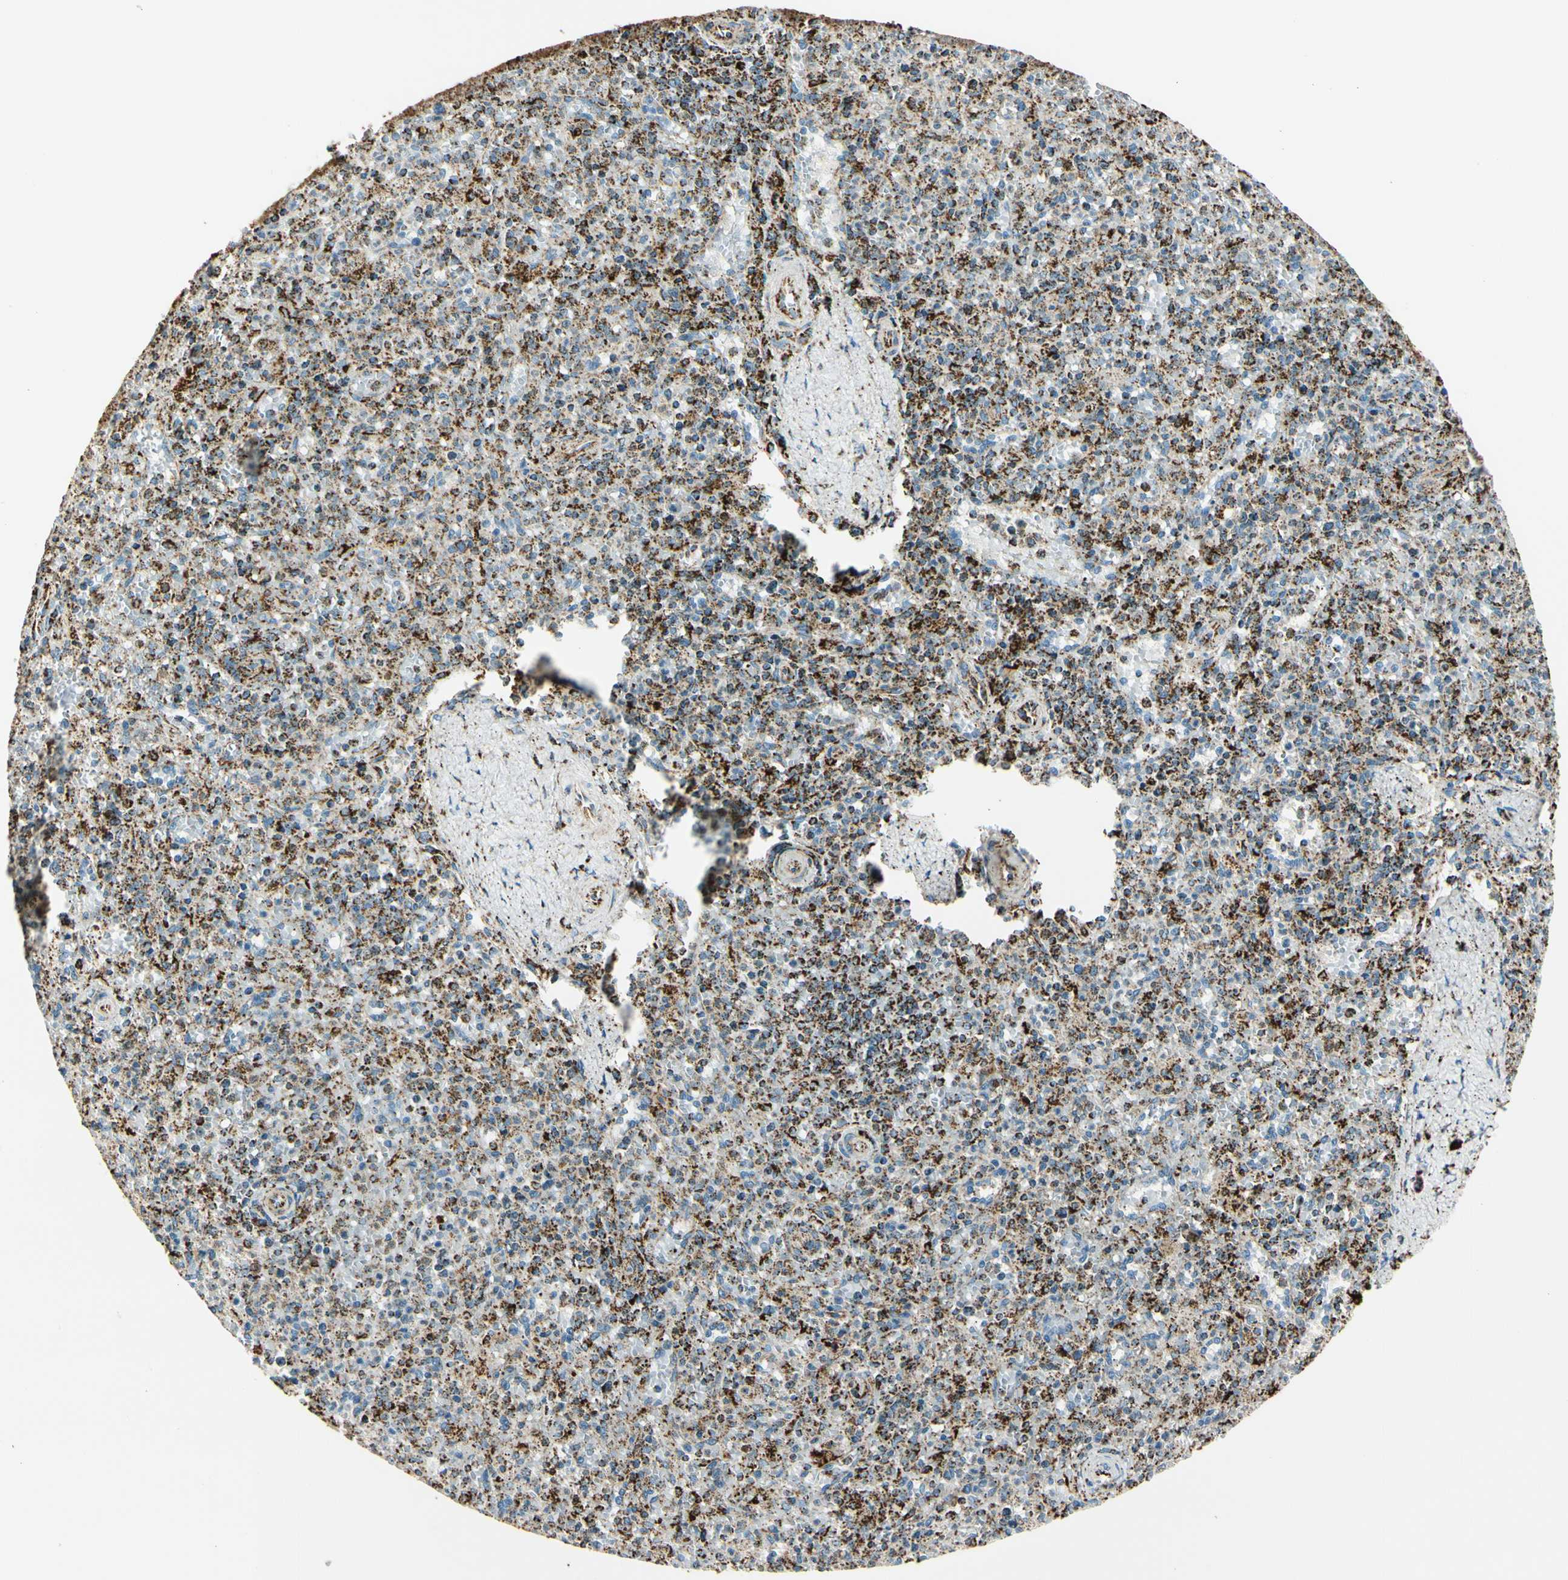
{"staining": {"intensity": "moderate", "quantity": "25%-75%", "location": "cytoplasmic/membranous"}, "tissue": "spleen", "cell_type": "Cells in red pulp", "image_type": "normal", "snomed": [{"axis": "morphology", "description": "Normal tissue, NOS"}, {"axis": "topography", "description": "Spleen"}], "caption": "Spleen stained for a protein (brown) displays moderate cytoplasmic/membranous positive staining in approximately 25%-75% of cells in red pulp.", "gene": "ME2", "patient": {"sex": "male", "age": 72}}